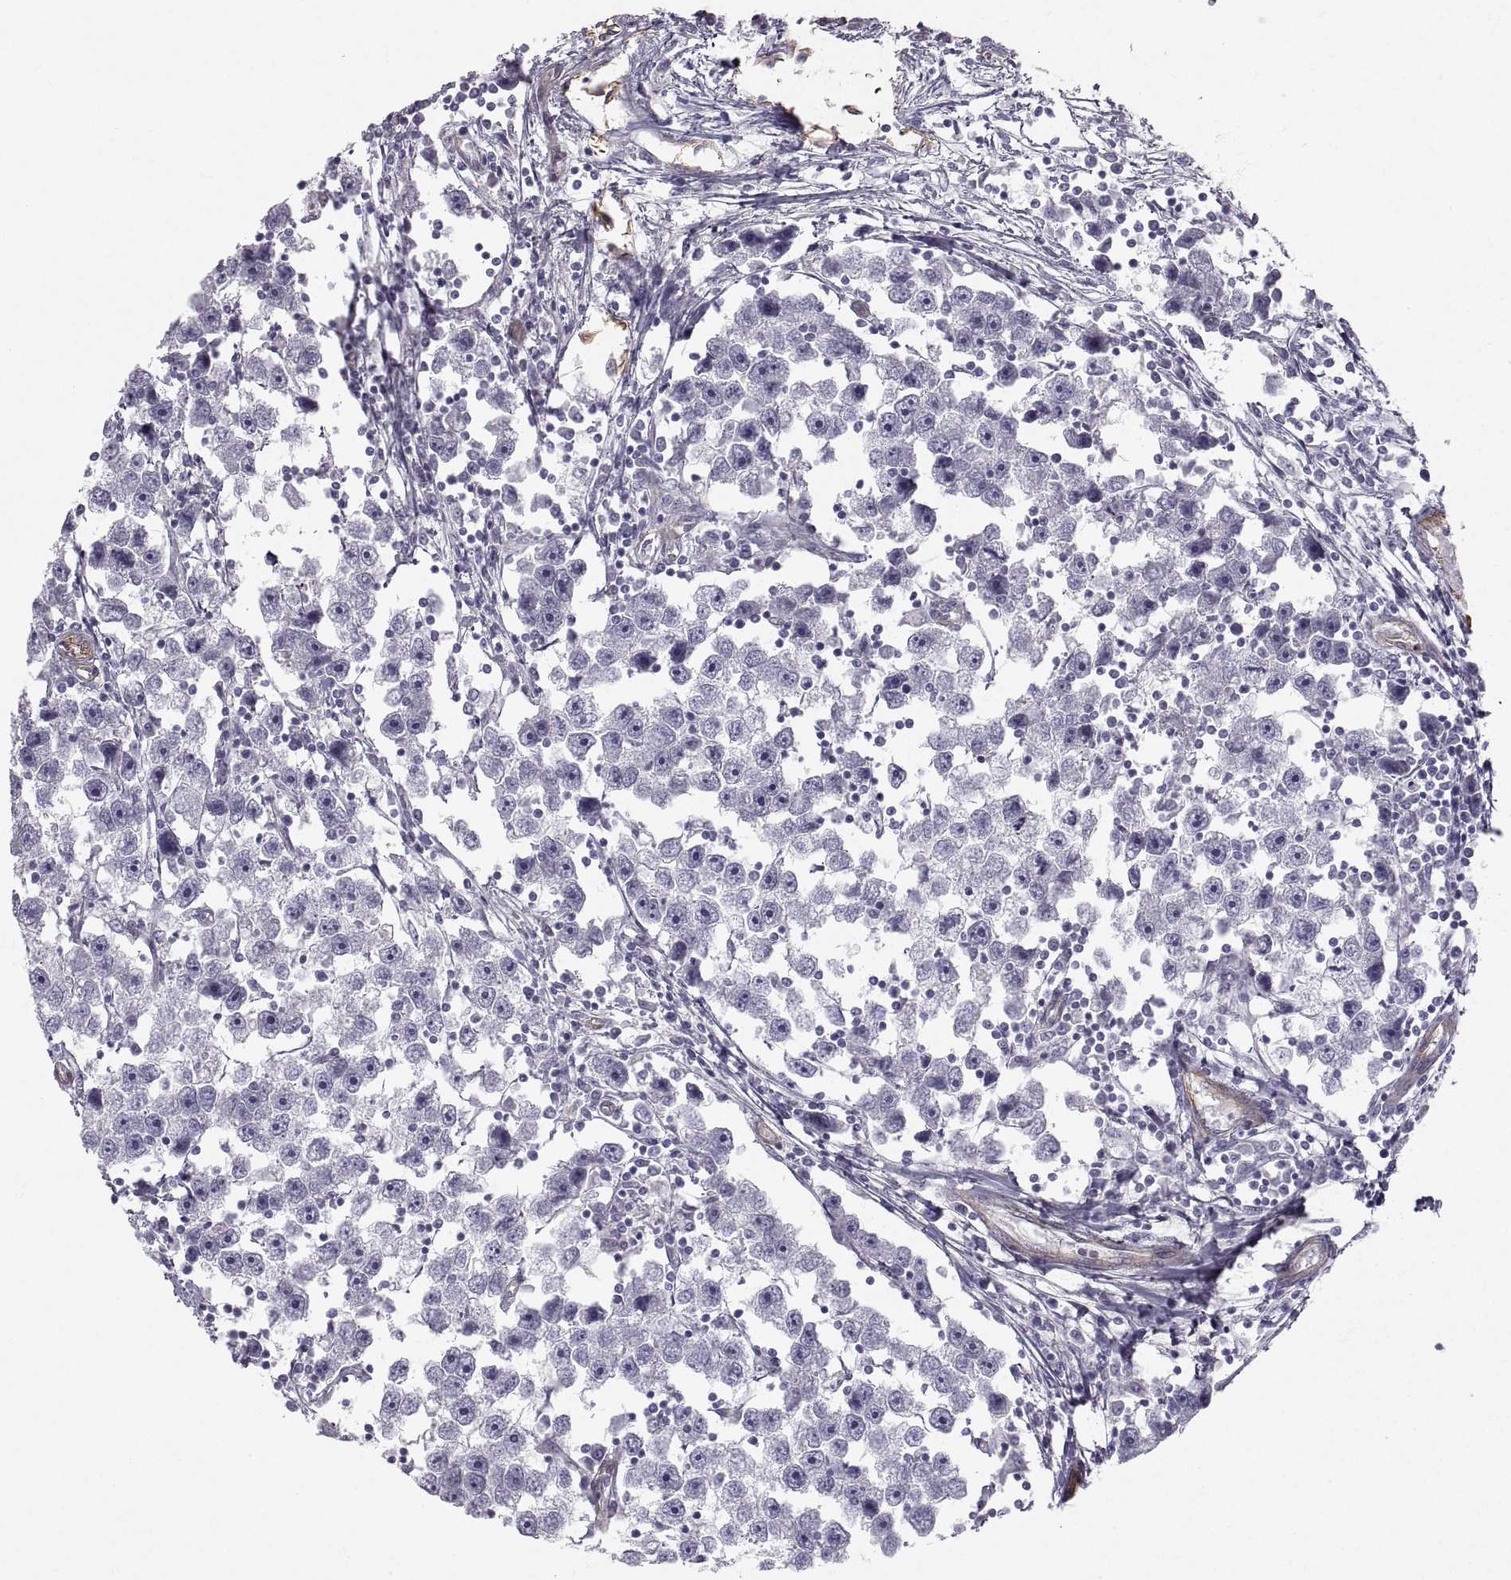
{"staining": {"intensity": "negative", "quantity": "none", "location": "none"}, "tissue": "testis cancer", "cell_type": "Tumor cells", "image_type": "cancer", "snomed": [{"axis": "morphology", "description": "Seminoma, NOS"}, {"axis": "topography", "description": "Testis"}], "caption": "Immunohistochemical staining of testis cancer reveals no significant expression in tumor cells. (DAB immunohistochemistry (IHC) visualized using brightfield microscopy, high magnification).", "gene": "PGM5", "patient": {"sex": "male", "age": 30}}